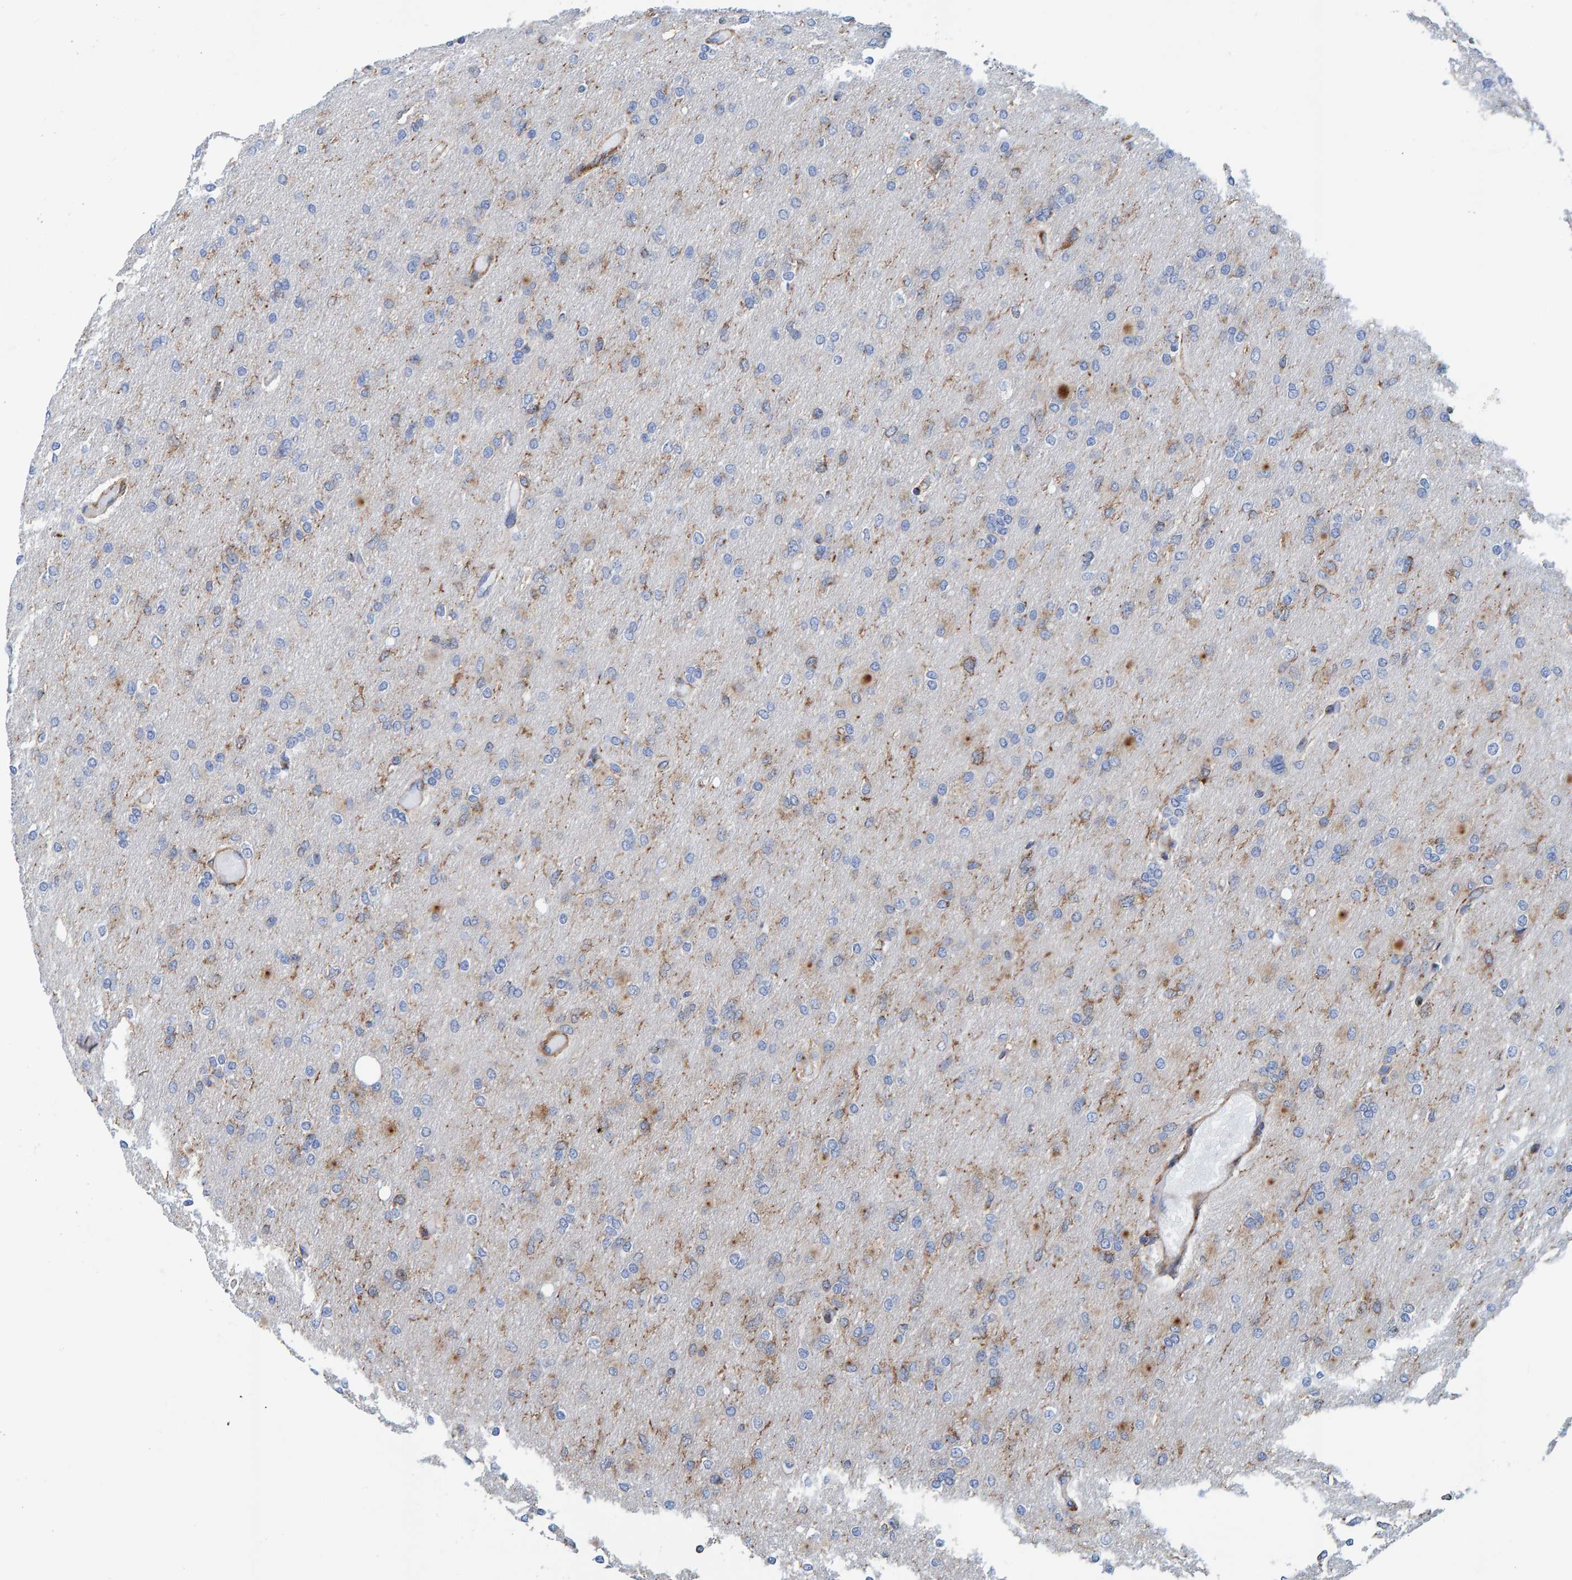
{"staining": {"intensity": "negative", "quantity": "none", "location": "none"}, "tissue": "glioma", "cell_type": "Tumor cells", "image_type": "cancer", "snomed": [{"axis": "morphology", "description": "Glioma, malignant, High grade"}, {"axis": "topography", "description": "Cerebral cortex"}], "caption": "The immunohistochemistry (IHC) image has no significant expression in tumor cells of high-grade glioma (malignant) tissue. (DAB (3,3'-diaminobenzidine) IHC visualized using brightfield microscopy, high magnification).", "gene": "LRP1", "patient": {"sex": "female", "age": 36}}